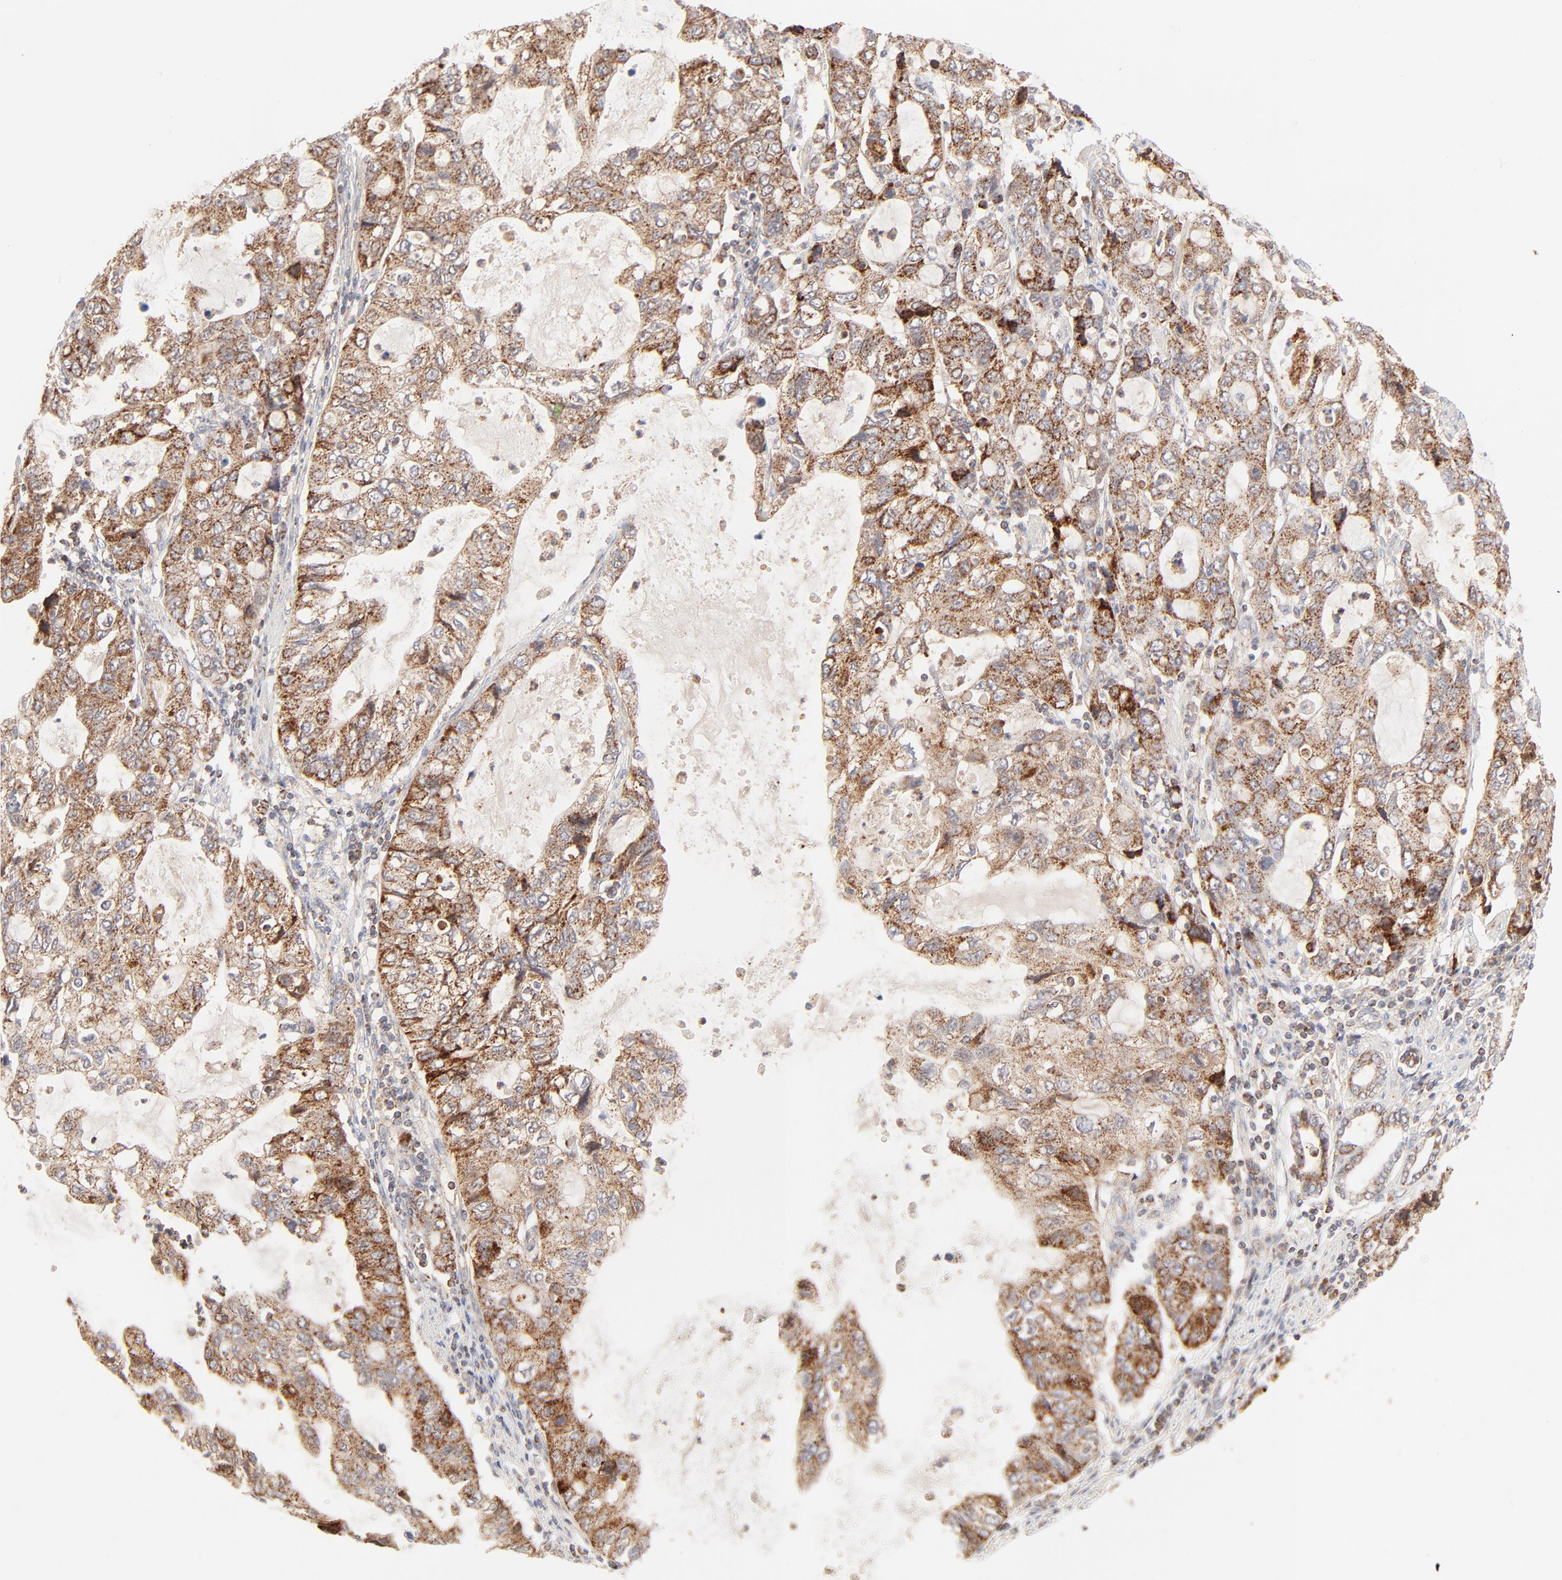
{"staining": {"intensity": "strong", "quantity": ">75%", "location": "cytoplasmic/membranous"}, "tissue": "stomach cancer", "cell_type": "Tumor cells", "image_type": "cancer", "snomed": [{"axis": "morphology", "description": "Adenocarcinoma, NOS"}, {"axis": "topography", "description": "Stomach, upper"}], "caption": "Protein analysis of adenocarcinoma (stomach) tissue demonstrates strong cytoplasmic/membranous positivity in approximately >75% of tumor cells. (Stains: DAB in brown, nuclei in blue, Microscopy: brightfield microscopy at high magnification).", "gene": "CSPG4", "patient": {"sex": "female", "age": 52}}